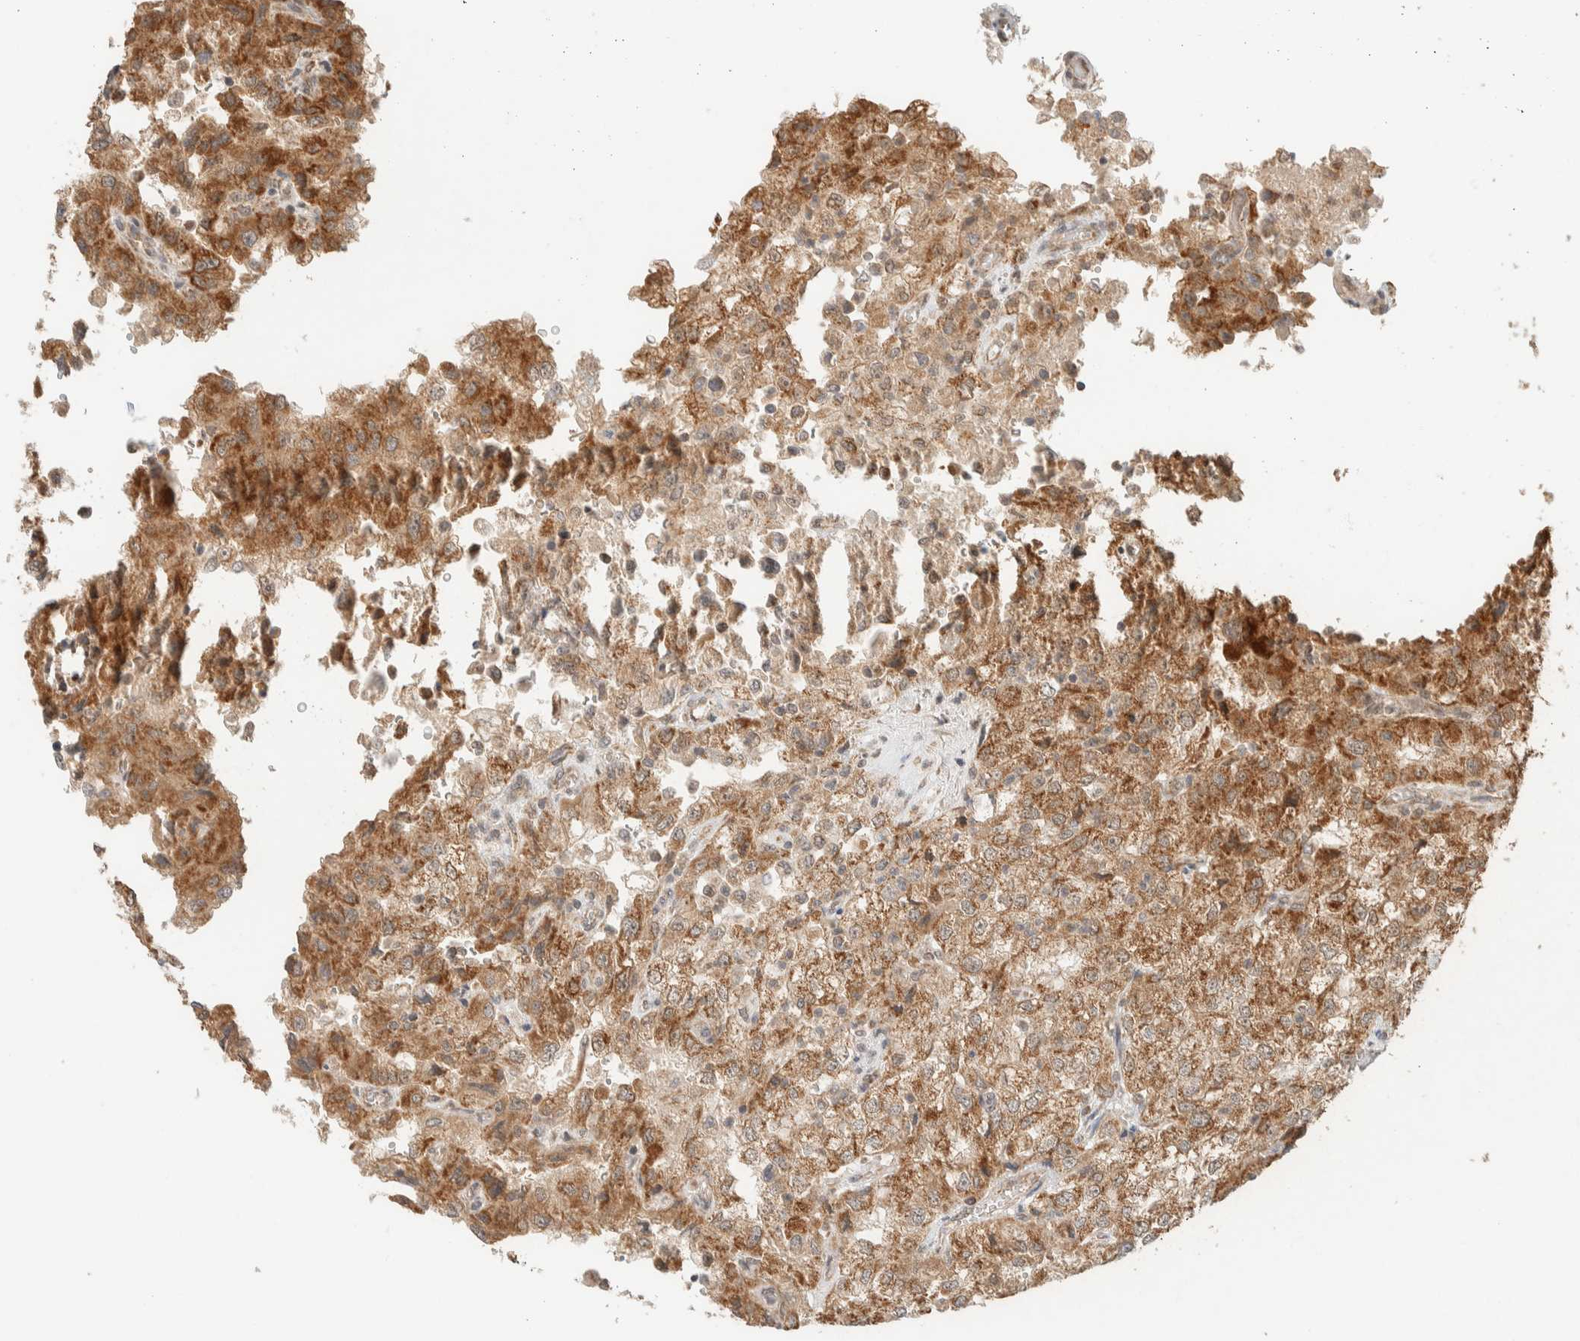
{"staining": {"intensity": "moderate", "quantity": ">75%", "location": "cytoplasmic/membranous"}, "tissue": "renal cancer", "cell_type": "Tumor cells", "image_type": "cancer", "snomed": [{"axis": "morphology", "description": "Adenocarcinoma, NOS"}, {"axis": "topography", "description": "Kidney"}], "caption": "There is medium levels of moderate cytoplasmic/membranous staining in tumor cells of renal cancer, as demonstrated by immunohistochemical staining (brown color).", "gene": "MRPL41", "patient": {"sex": "female", "age": 54}}